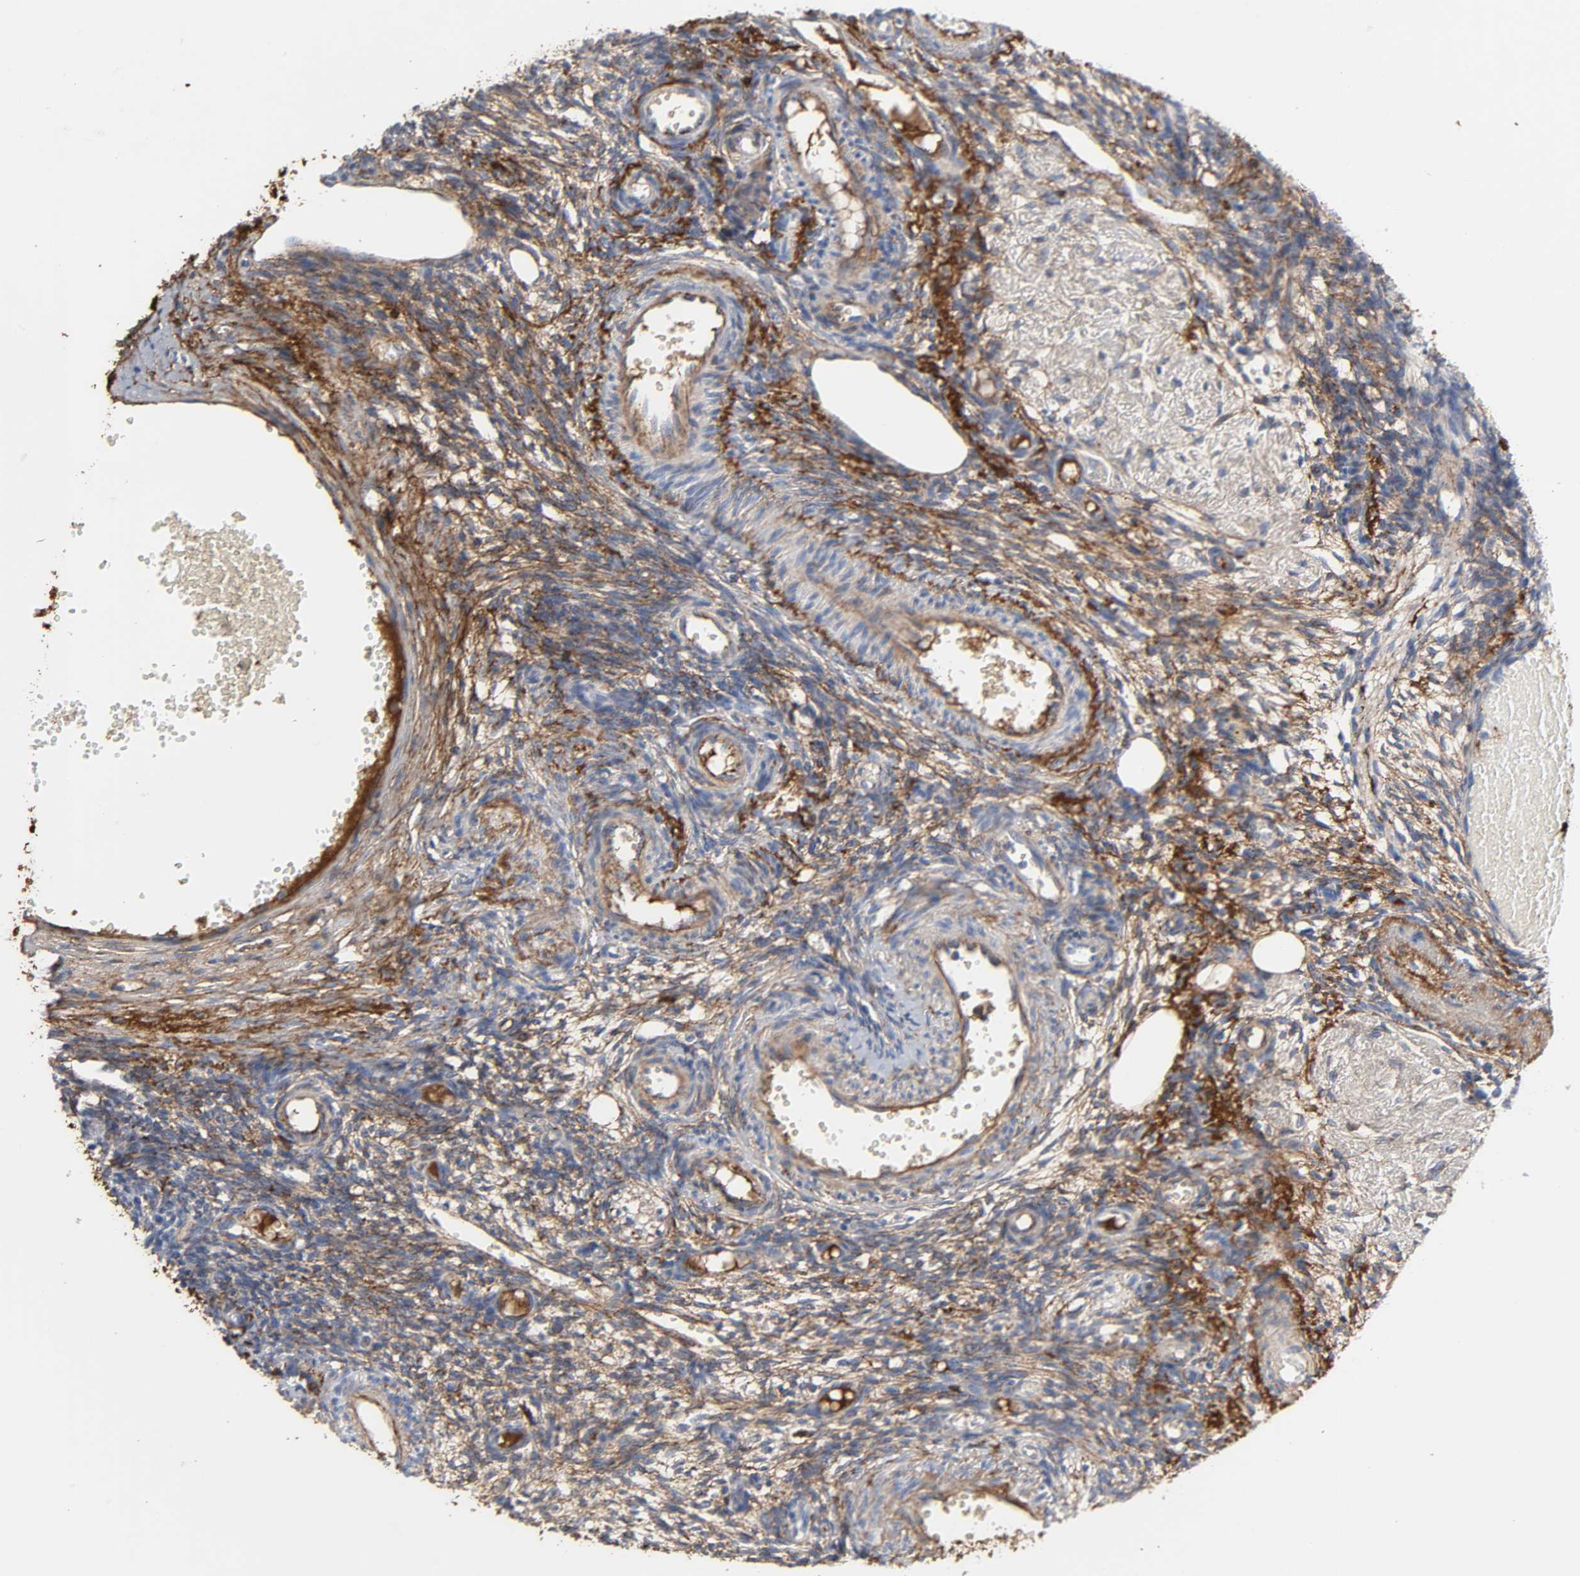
{"staining": {"intensity": "strong", "quantity": ">75%", "location": "cytoplasmic/membranous"}, "tissue": "ovary", "cell_type": "Ovarian stroma cells", "image_type": "normal", "snomed": [{"axis": "morphology", "description": "Normal tissue, NOS"}, {"axis": "topography", "description": "Ovary"}], "caption": "Benign ovary reveals strong cytoplasmic/membranous expression in approximately >75% of ovarian stroma cells The protein is shown in brown color, while the nuclei are stained blue..", "gene": "FBLN1", "patient": {"sex": "female", "age": 35}}